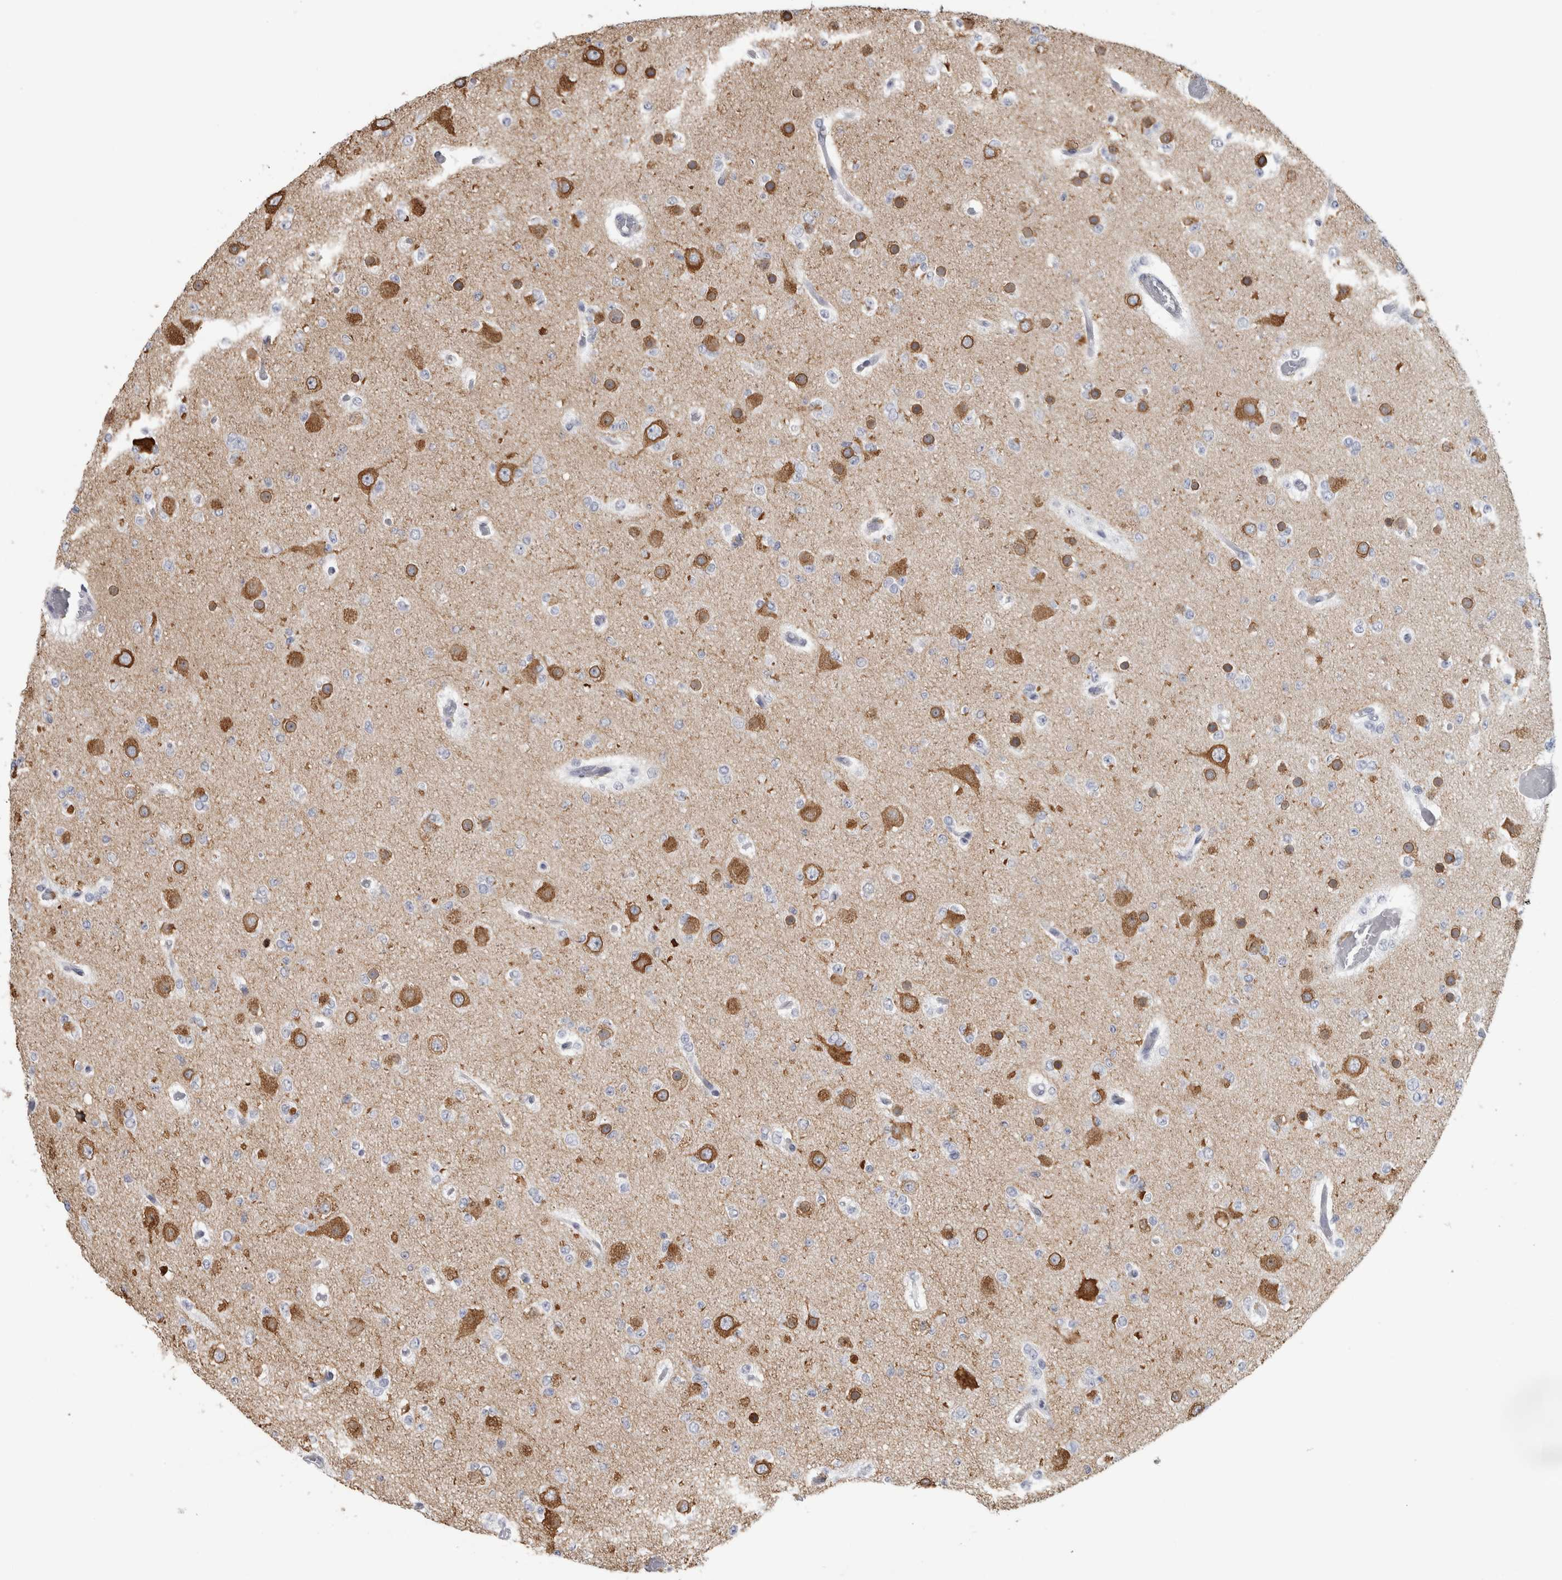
{"staining": {"intensity": "moderate", "quantity": "25%-75%", "location": "cytoplasmic/membranous"}, "tissue": "glioma", "cell_type": "Tumor cells", "image_type": "cancer", "snomed": [{"axis": "morphology", "description": "Glioma, malignant, Low grade"}, {"axis": "topography", "description": "Brain"}], "caption": "DAB (3,3'-diaminobenzidine) immunohistochemical staining of glioma demonstrates moderate cytoplasmic/membranous protein expression in about 25%-75% of tumor cells.", "gene": "TMEM242", "patient": {"sex": "female", "age": 22}}